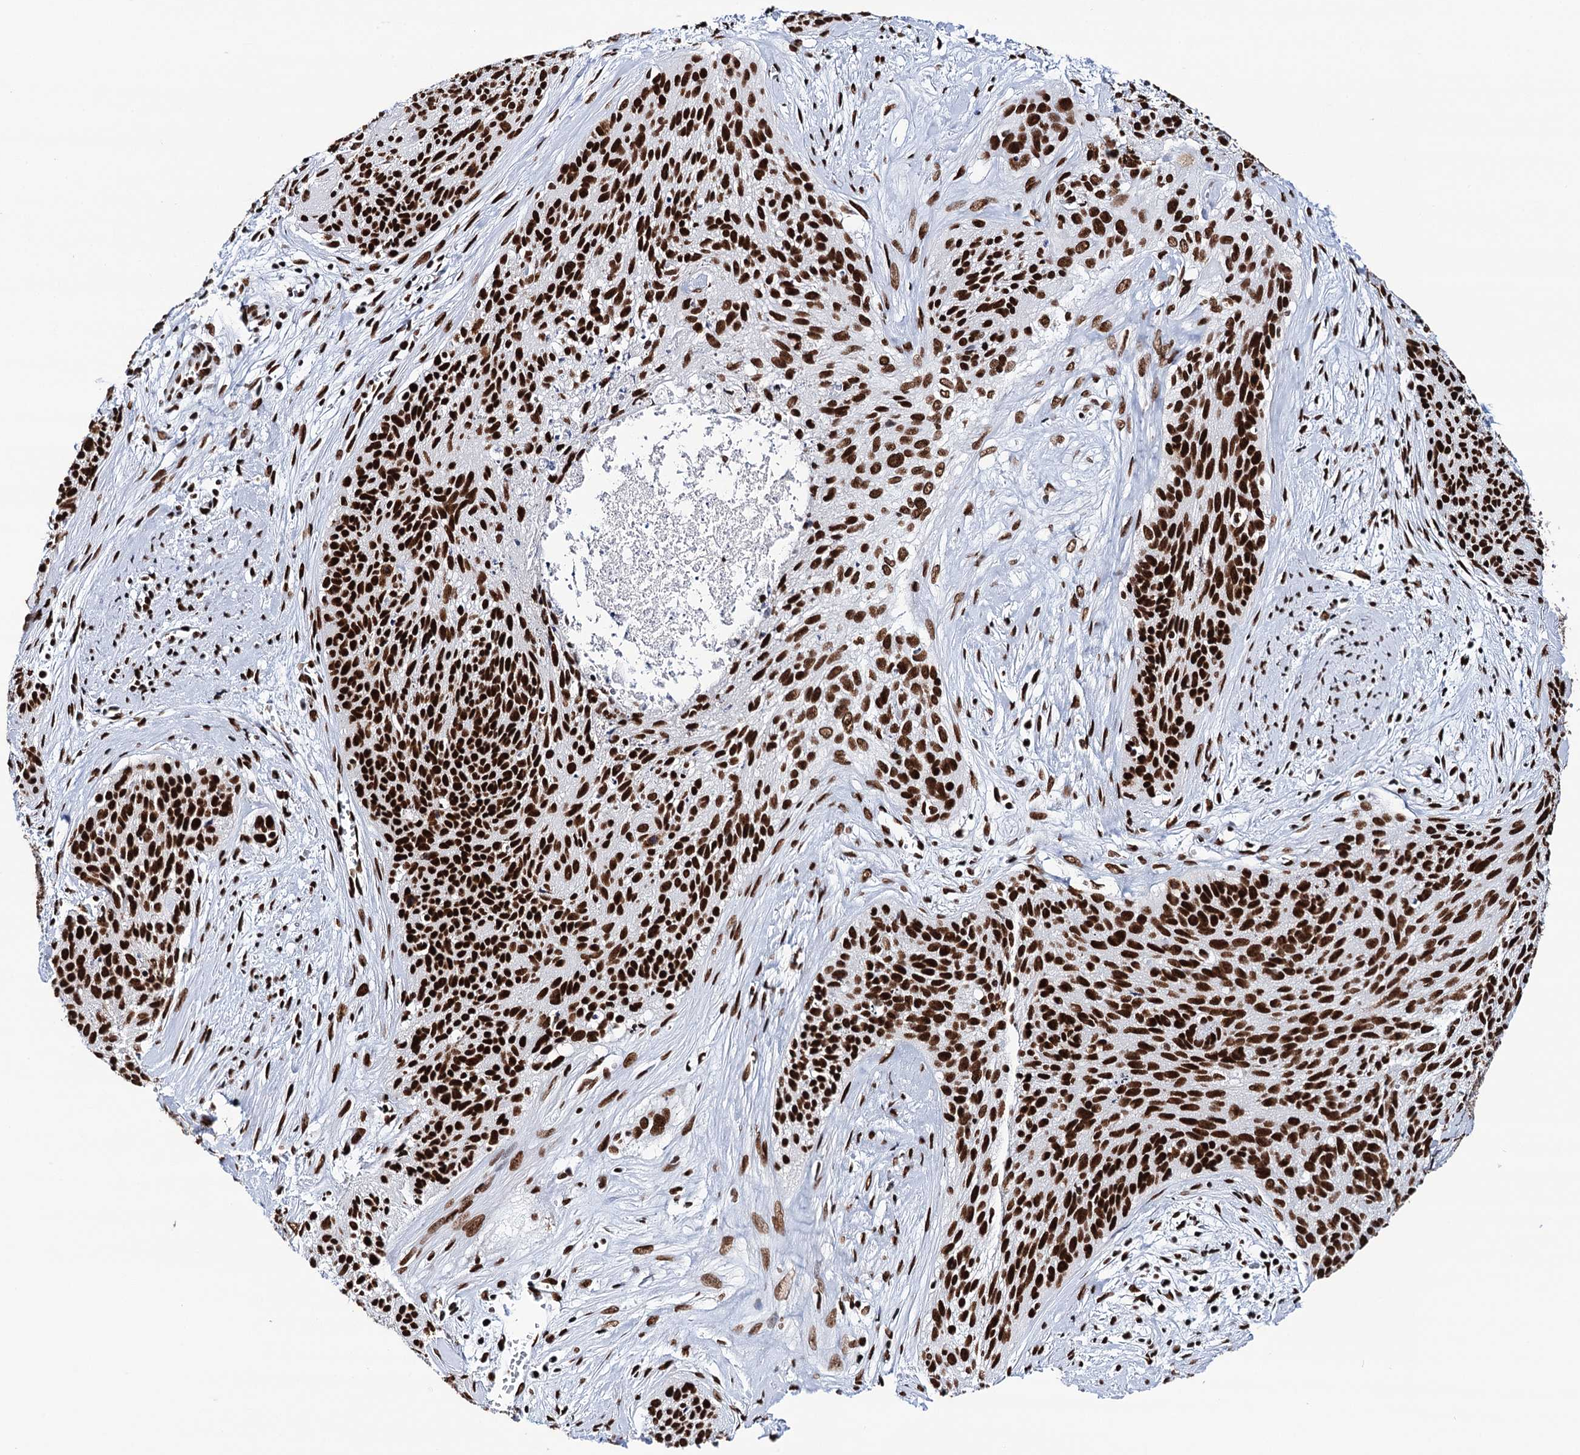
{"staining": {"intensity": "strong", "quantity": ">75%", "location": "nuclear"}, "tissue": "cervical cancer", "cell_type": "Tumor cells", "image_type": "cancer", "snomed": [{"axis": "morphology", "description": "Squamous cell carcinoma, NOS"}, {"axis": "topography", "description": "Cervix"}], "caption": "Squamous cell carcinoma (cervical) stained with a brown dye reveals strong nuclear positive positivity in approximately >75% of tumor cells.", "gene": "MATR3", "patient": {"sex": "female", "age": 55}}